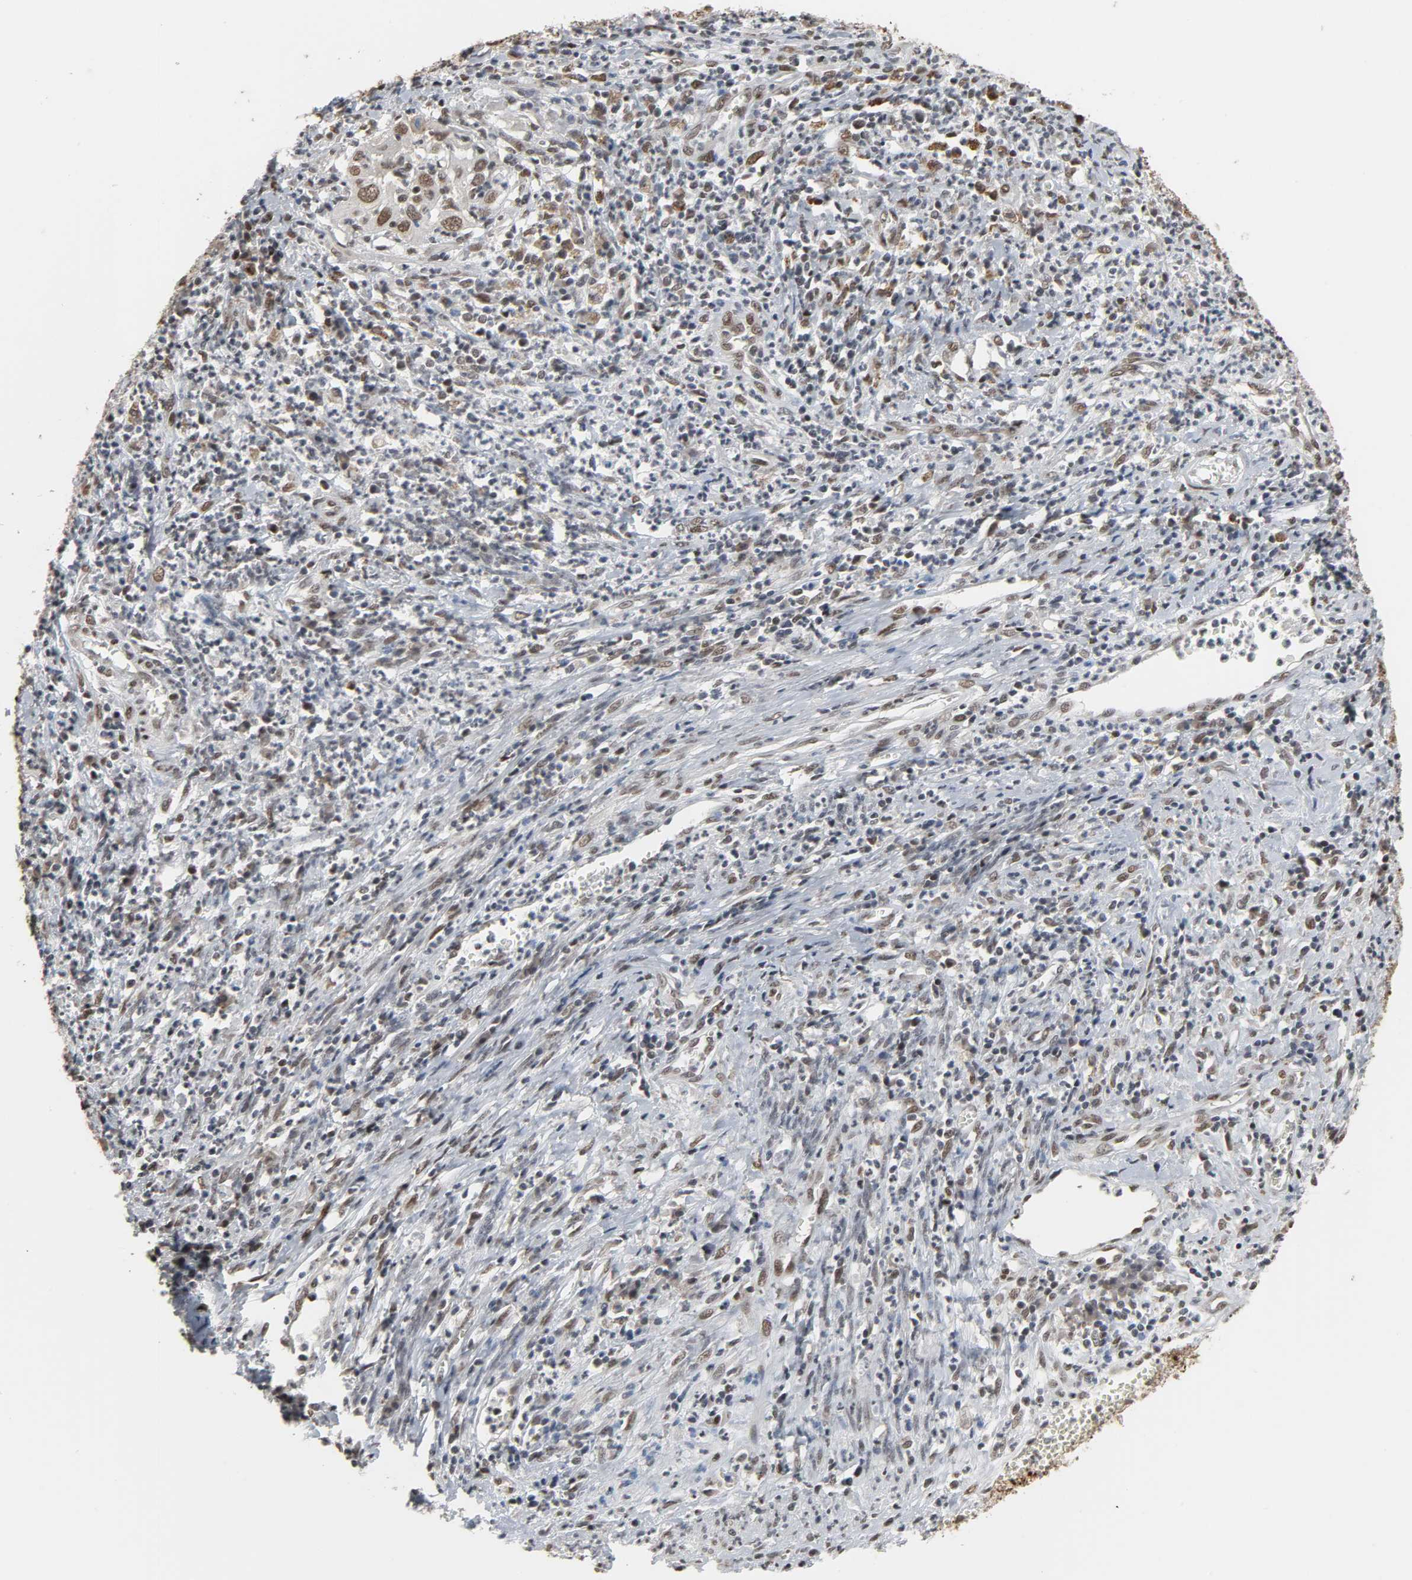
{"staining": {"intensity": "weak", "quantity": ">75%", "location": "nuclear"}, "tissue": "cervical cancer", "cell_type": "Tumor cells", "image_type": "cancer", "snomed": [{"axis": "morphology", "description": "Squamous cell carcinoma, NOS"}, {"axis": "topography", "description": "Cervix"}], "caption": "Immunohistochemistry (DAB) staining of cervical cancer (squamous cell carcinoma) exhibits weak nuclear protein positivity in about >75% of tumor cells. (Stains: DAB in brown, nuclei in blue, Microscopy: brightfield microscopy at high magnification).", "gene": "DAZAP1", "patient": {"sex": "female", "age": 32}}